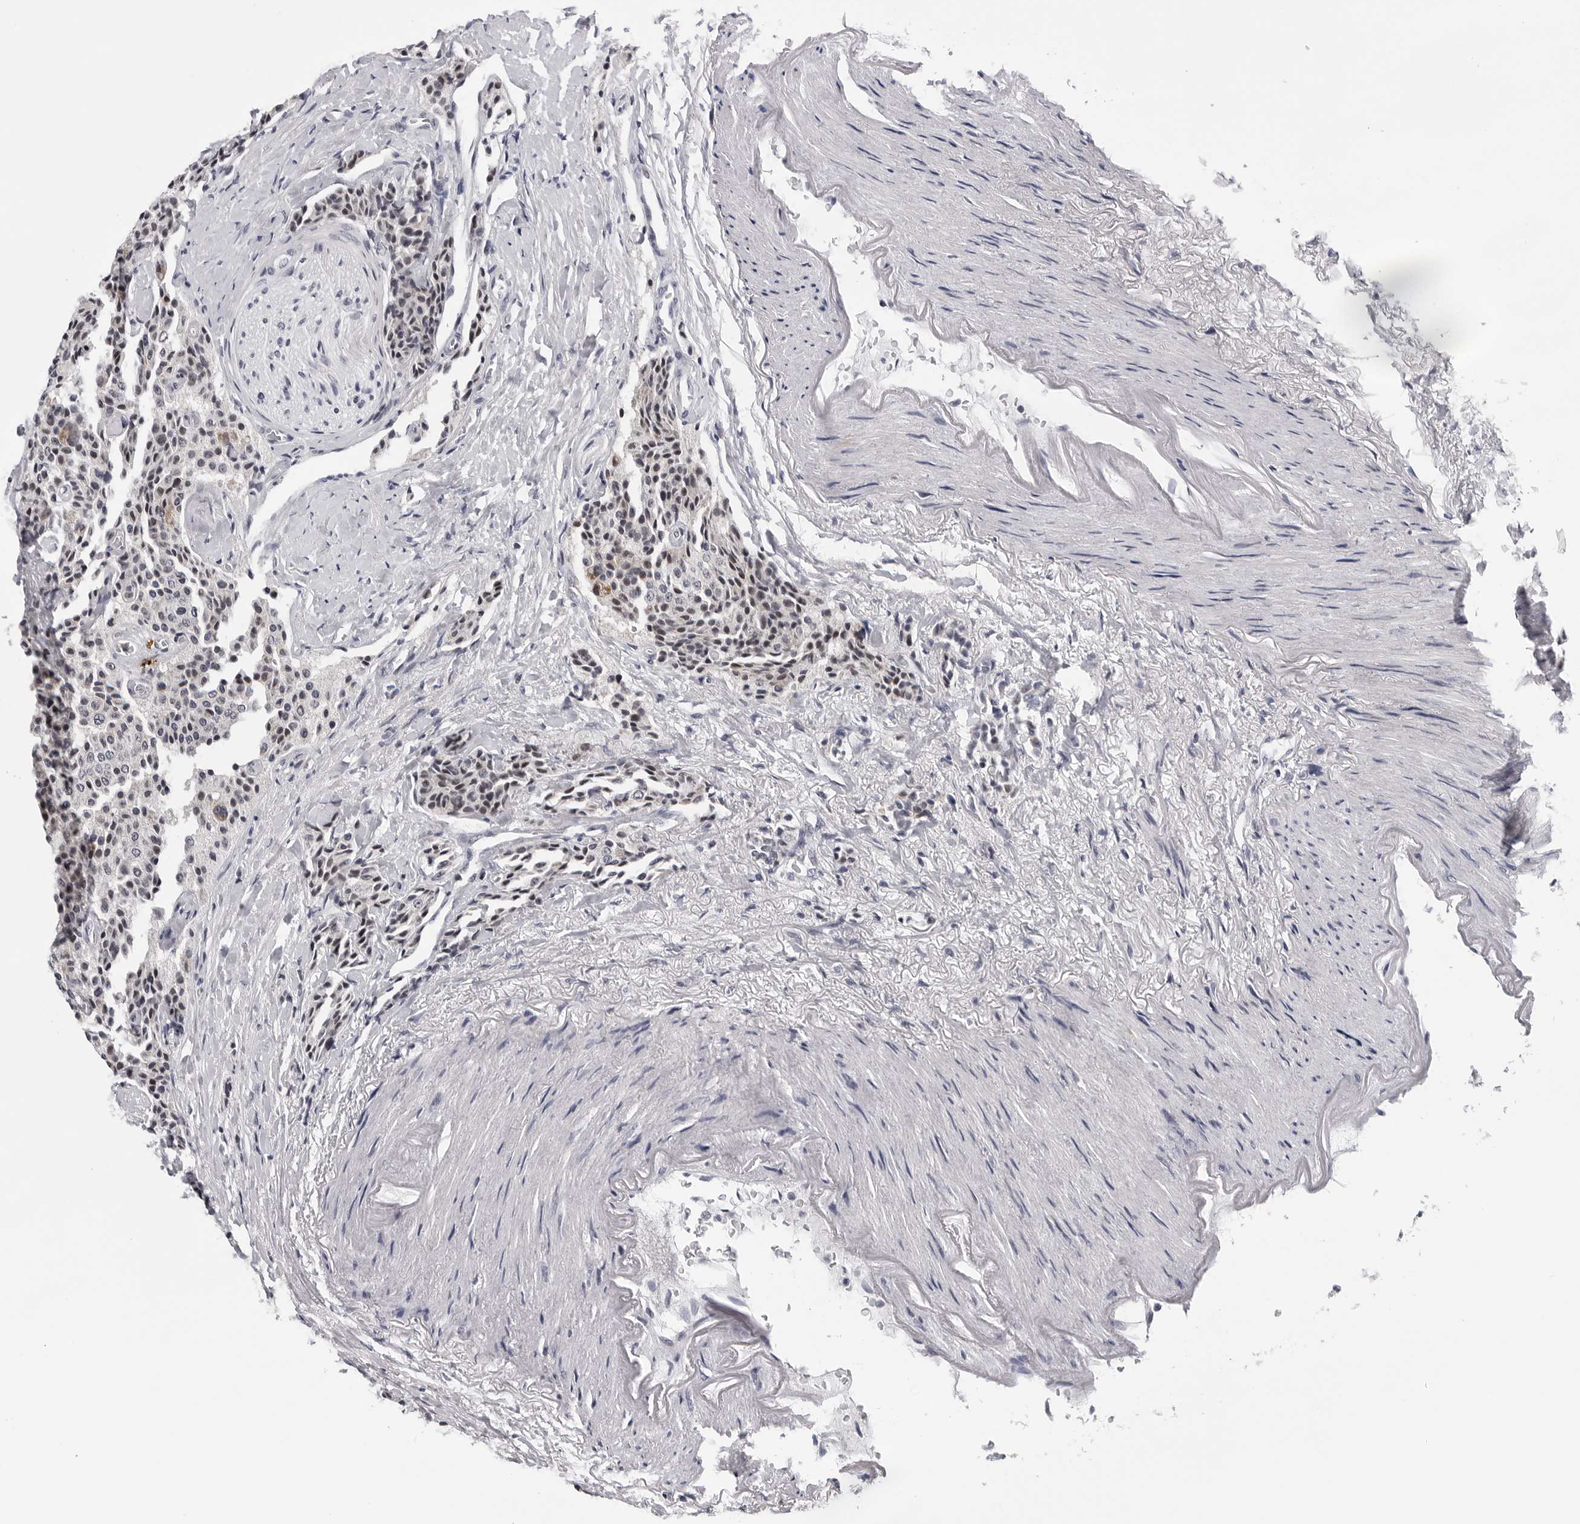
{"staining": {"intensity": "negative", "quantity": "none", "location": "none"}, "tissue": "carcinoid", "cell_type": "Tumor cells", "image_type": "cancer", "snomed": [{"axis": "morphology", "description": "Carcinoid, malignant, NOS"}, {"axis": "topography", "description": "Colon"}], "caption": "The micrograph exhibits no staining of tumor cells in carcinoid.", "gene": "CDK20", "patient": {"sex": "female", "age": 61}}